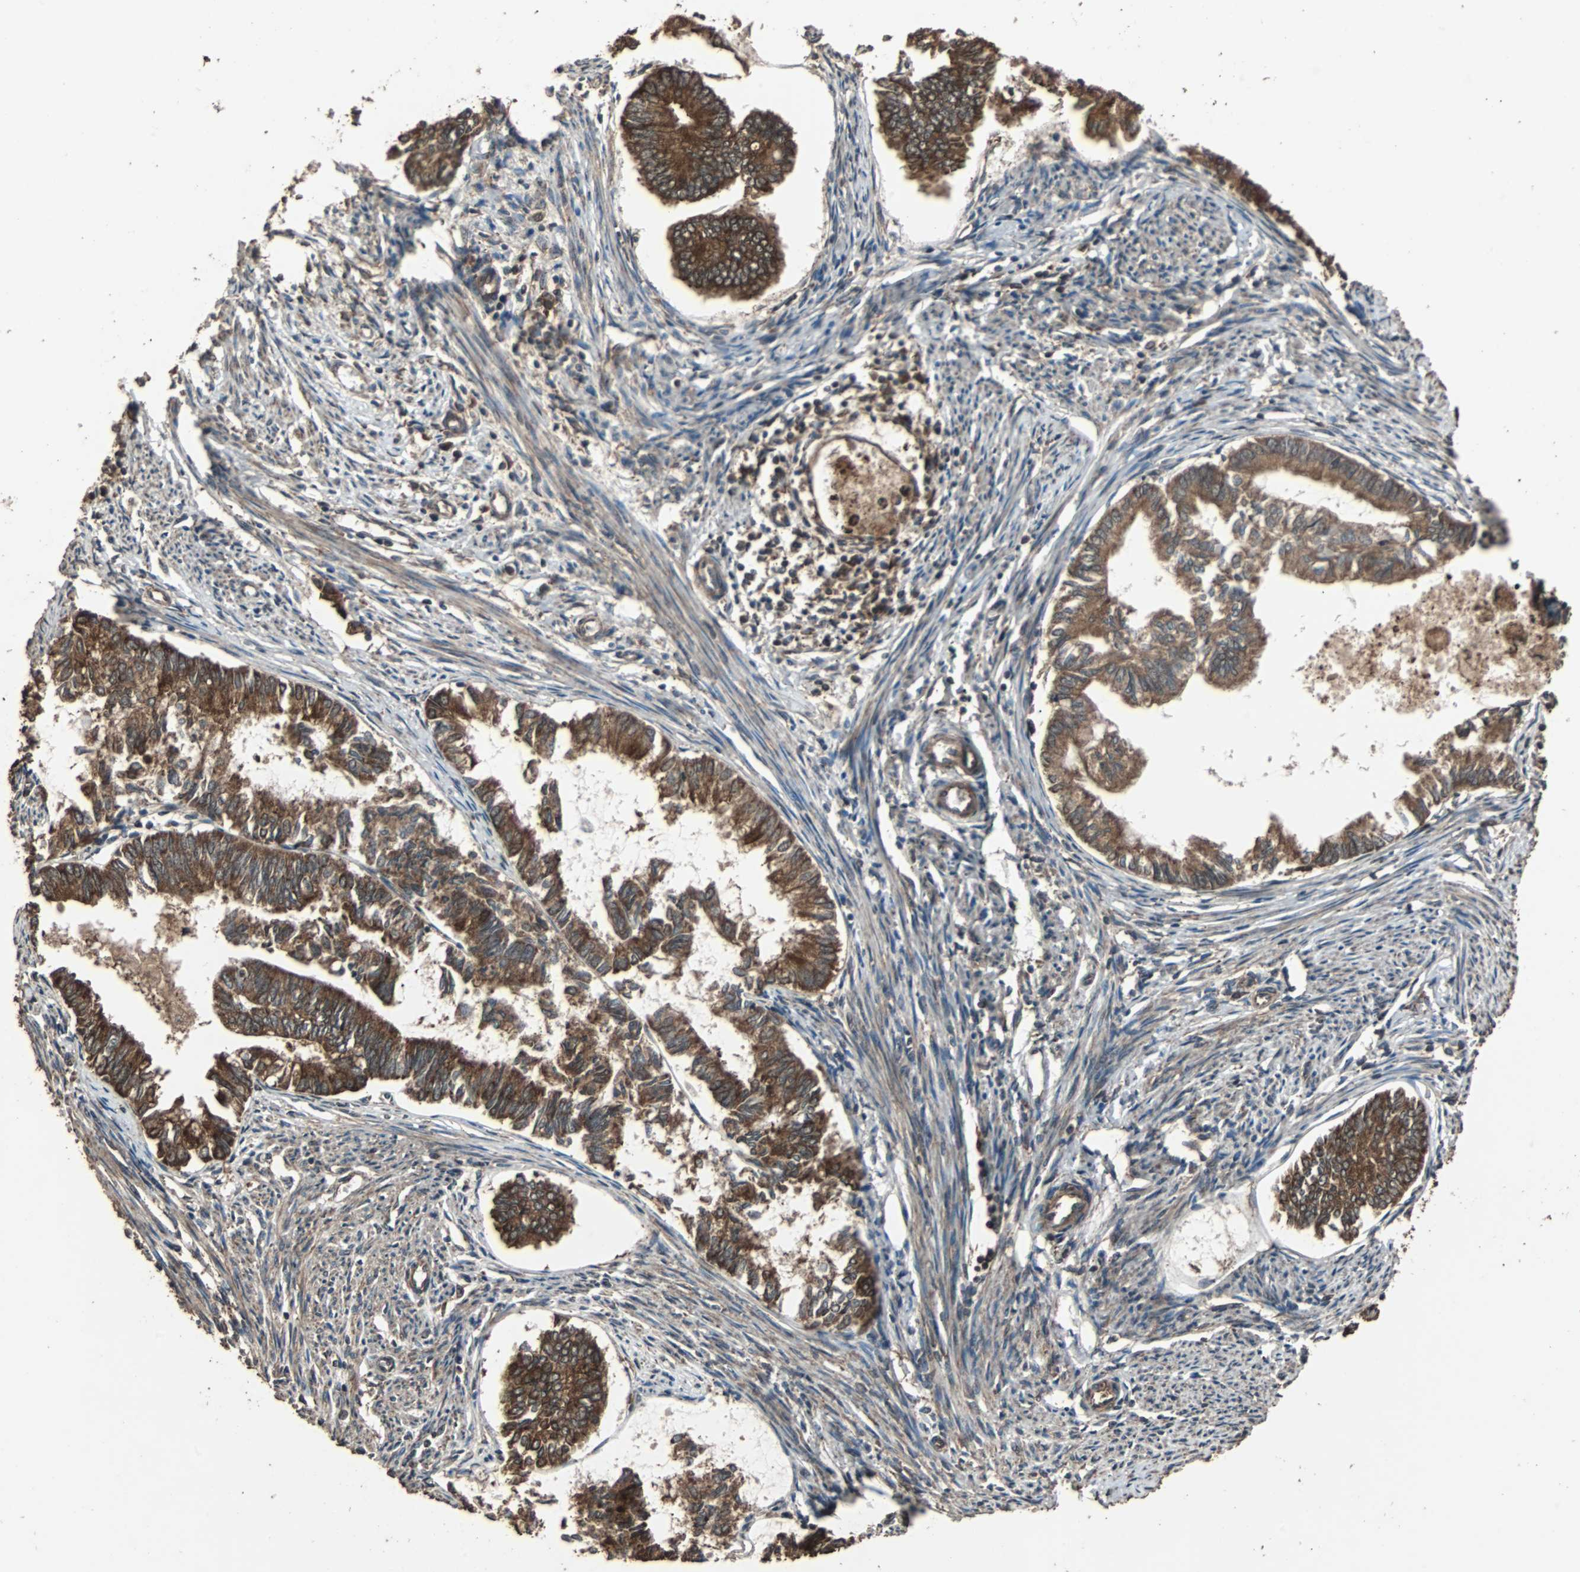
{"staining": {"intensity": "strong", "quantity": ">75%", "location": "cytoplasmic/membranous"}, "tissue": "endometrial cancer", "cell_type": "Tumor cells", "image_type": "cancer", "snomed": [{"axis": "morphology", "description": "Adenocarcinoma, NOS"}, {"axis": "topography", "description": "Endometrium"}], "caption": "Brown immunohistochemical staining in human adenocarcinoma (endometrial) demonstrates strong cytoplasmic/membranous expression in approximately >75% of tumor cells.", "gene": "LAMTOR5", "patient": {"sex": "female", "age": 86}}